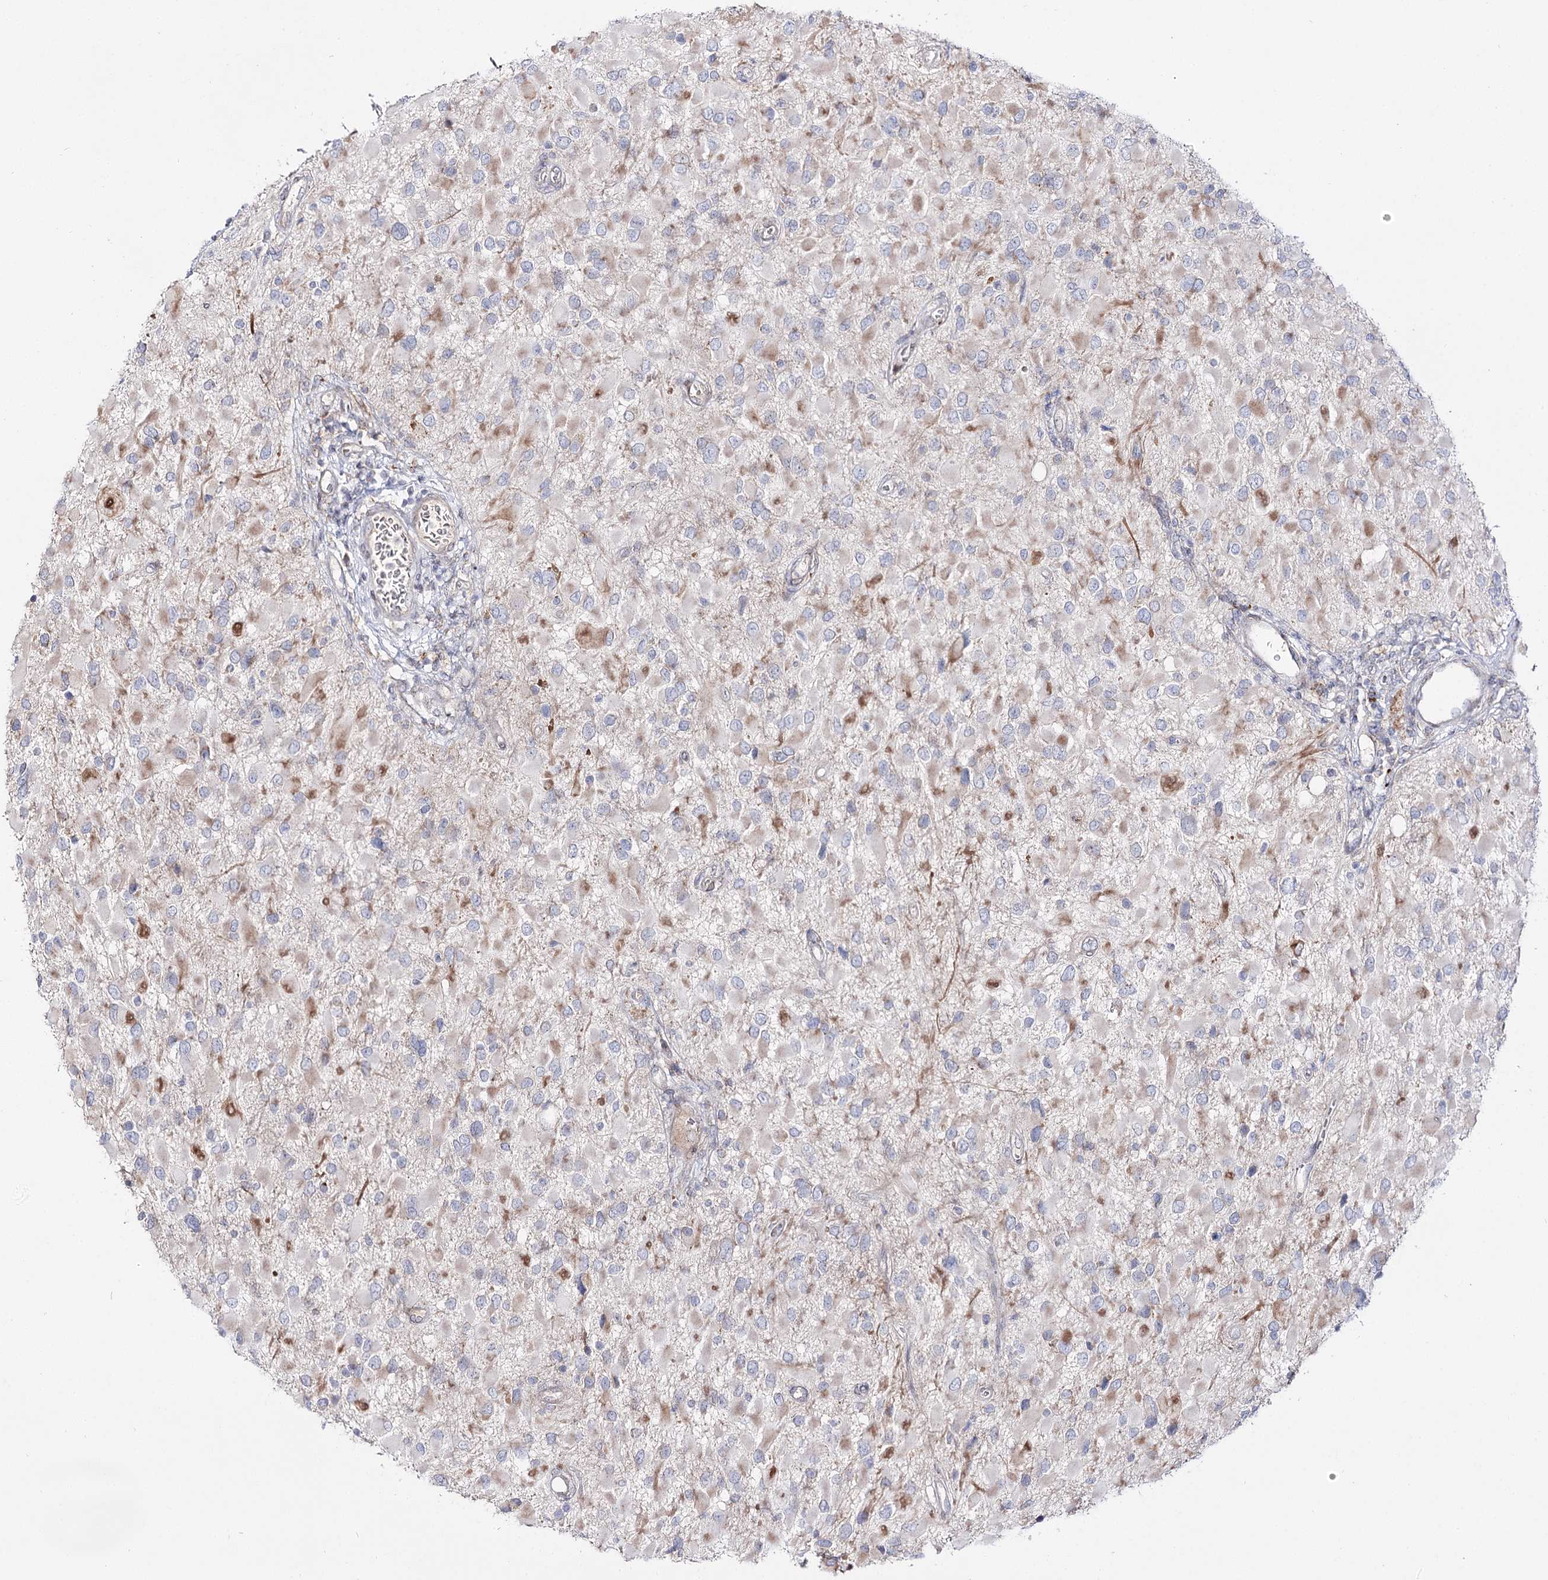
{"staining": {"intensity": "moderate", "quantity": "<25%", "location": "cytoplasmic/membranous"}, "tissue": "glioma", "cell_type": "Tumor cells", "image_type": "cancer", "snomed": [{"axis": "morphology", "description": "Glioma, malignant, High grade"}, {"axis": "topography", "description": "Brain"}], "caption": "An image of human glioma stained for a protein shows moderate cytoplasmic/membranous brown staining in tumor cells.", "gene": "C11orf80", "patient": {"sex": "male", "age": 53}}